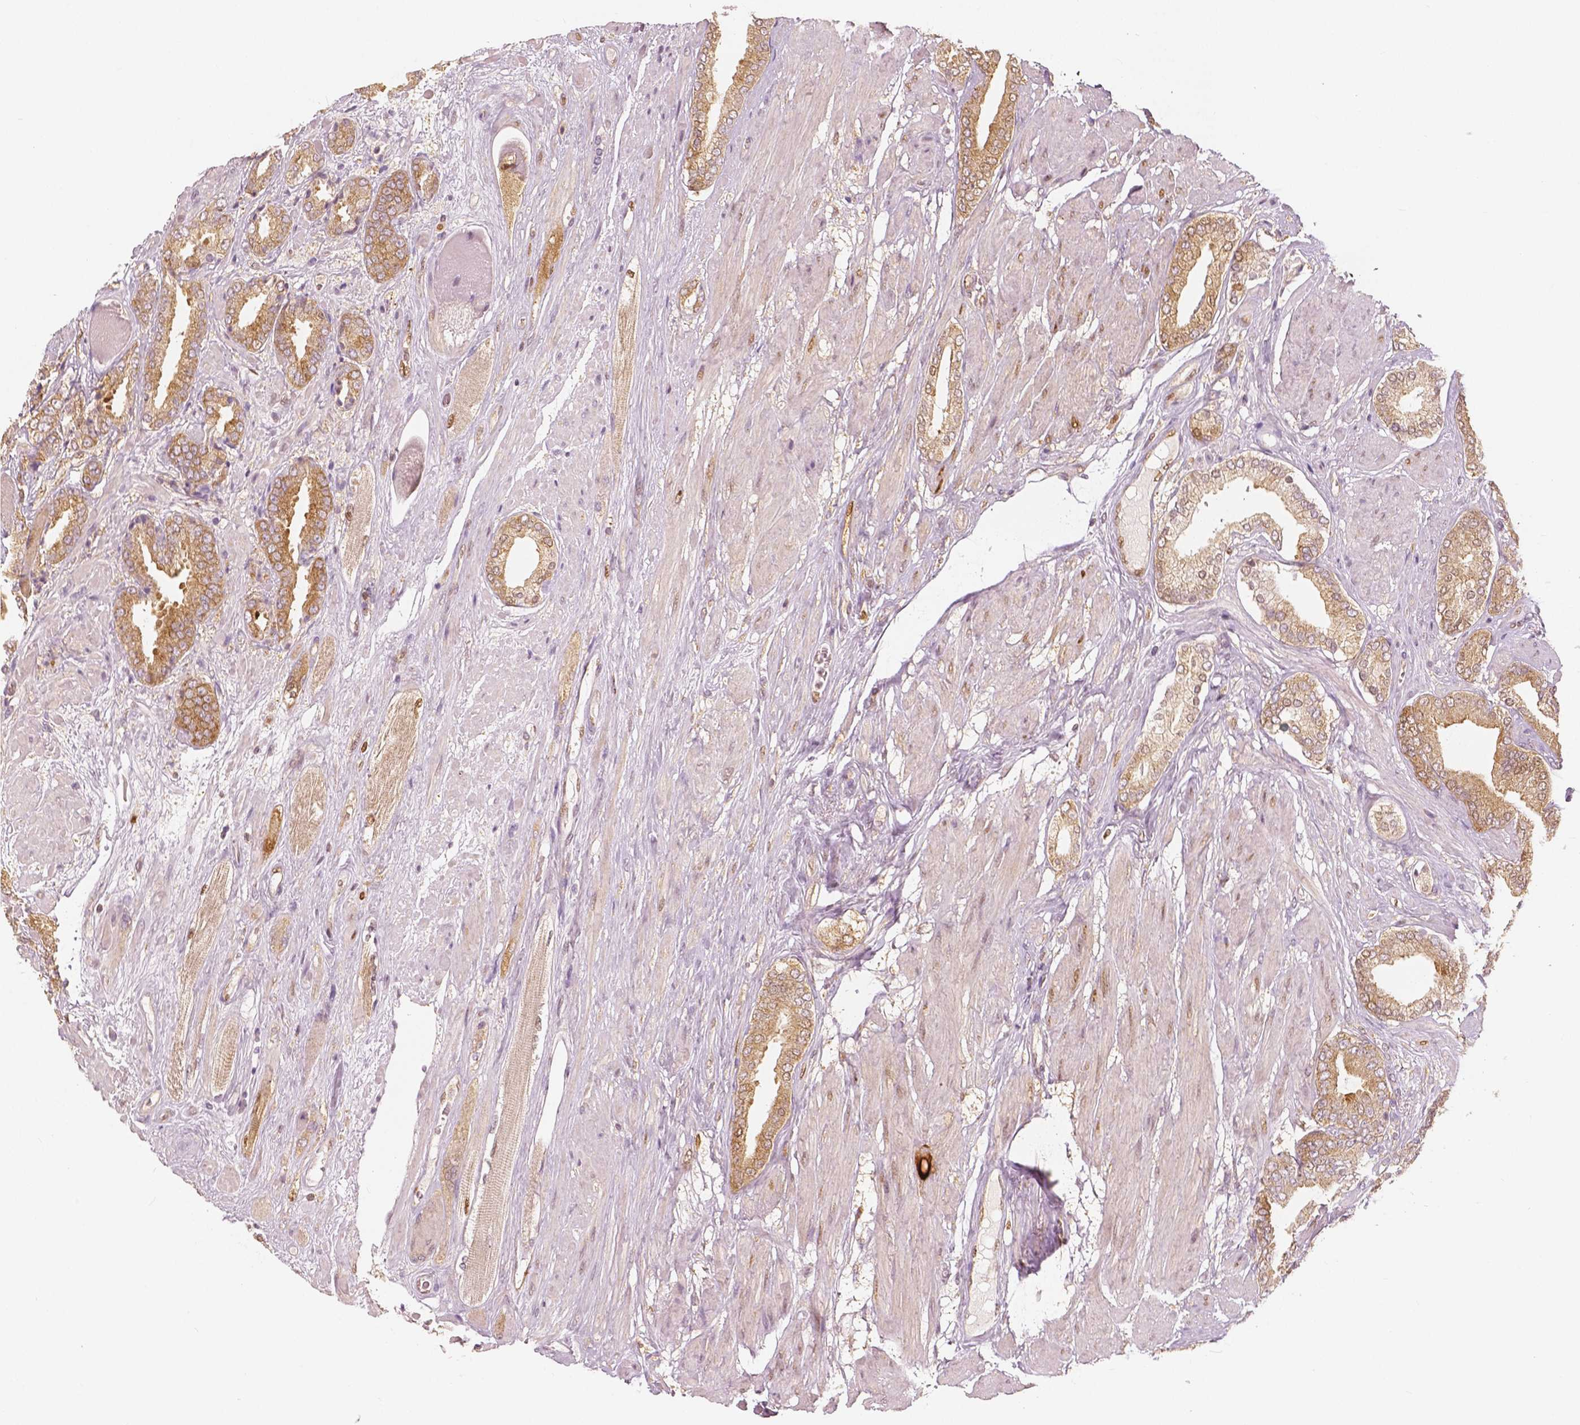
{"staining": {"intensity": "moderate", "quantity": ">75%", "location": "cytoplasmic/membranous,nuclear"}, "tissue": "prostate cancer", "cell_type": "Tumor cells", "image_type": "cancer", "snomed": [{"axis": "morphology", "description": "Adenocarcinoma, High grade"}, {"axis": "topography", "description": "Prostate"}], "caption": "Immunohistochemistry (IHC) micrograph of high-grade adenocarcinoma (prostate) stained for a protein (brown), which displays medium levels of moderate cytoplasmic/membranous and nuclear expression in about >75% of tumor cells.", "gene": "SQSTM1", "patient": {"sex": "male", "age": 56}}